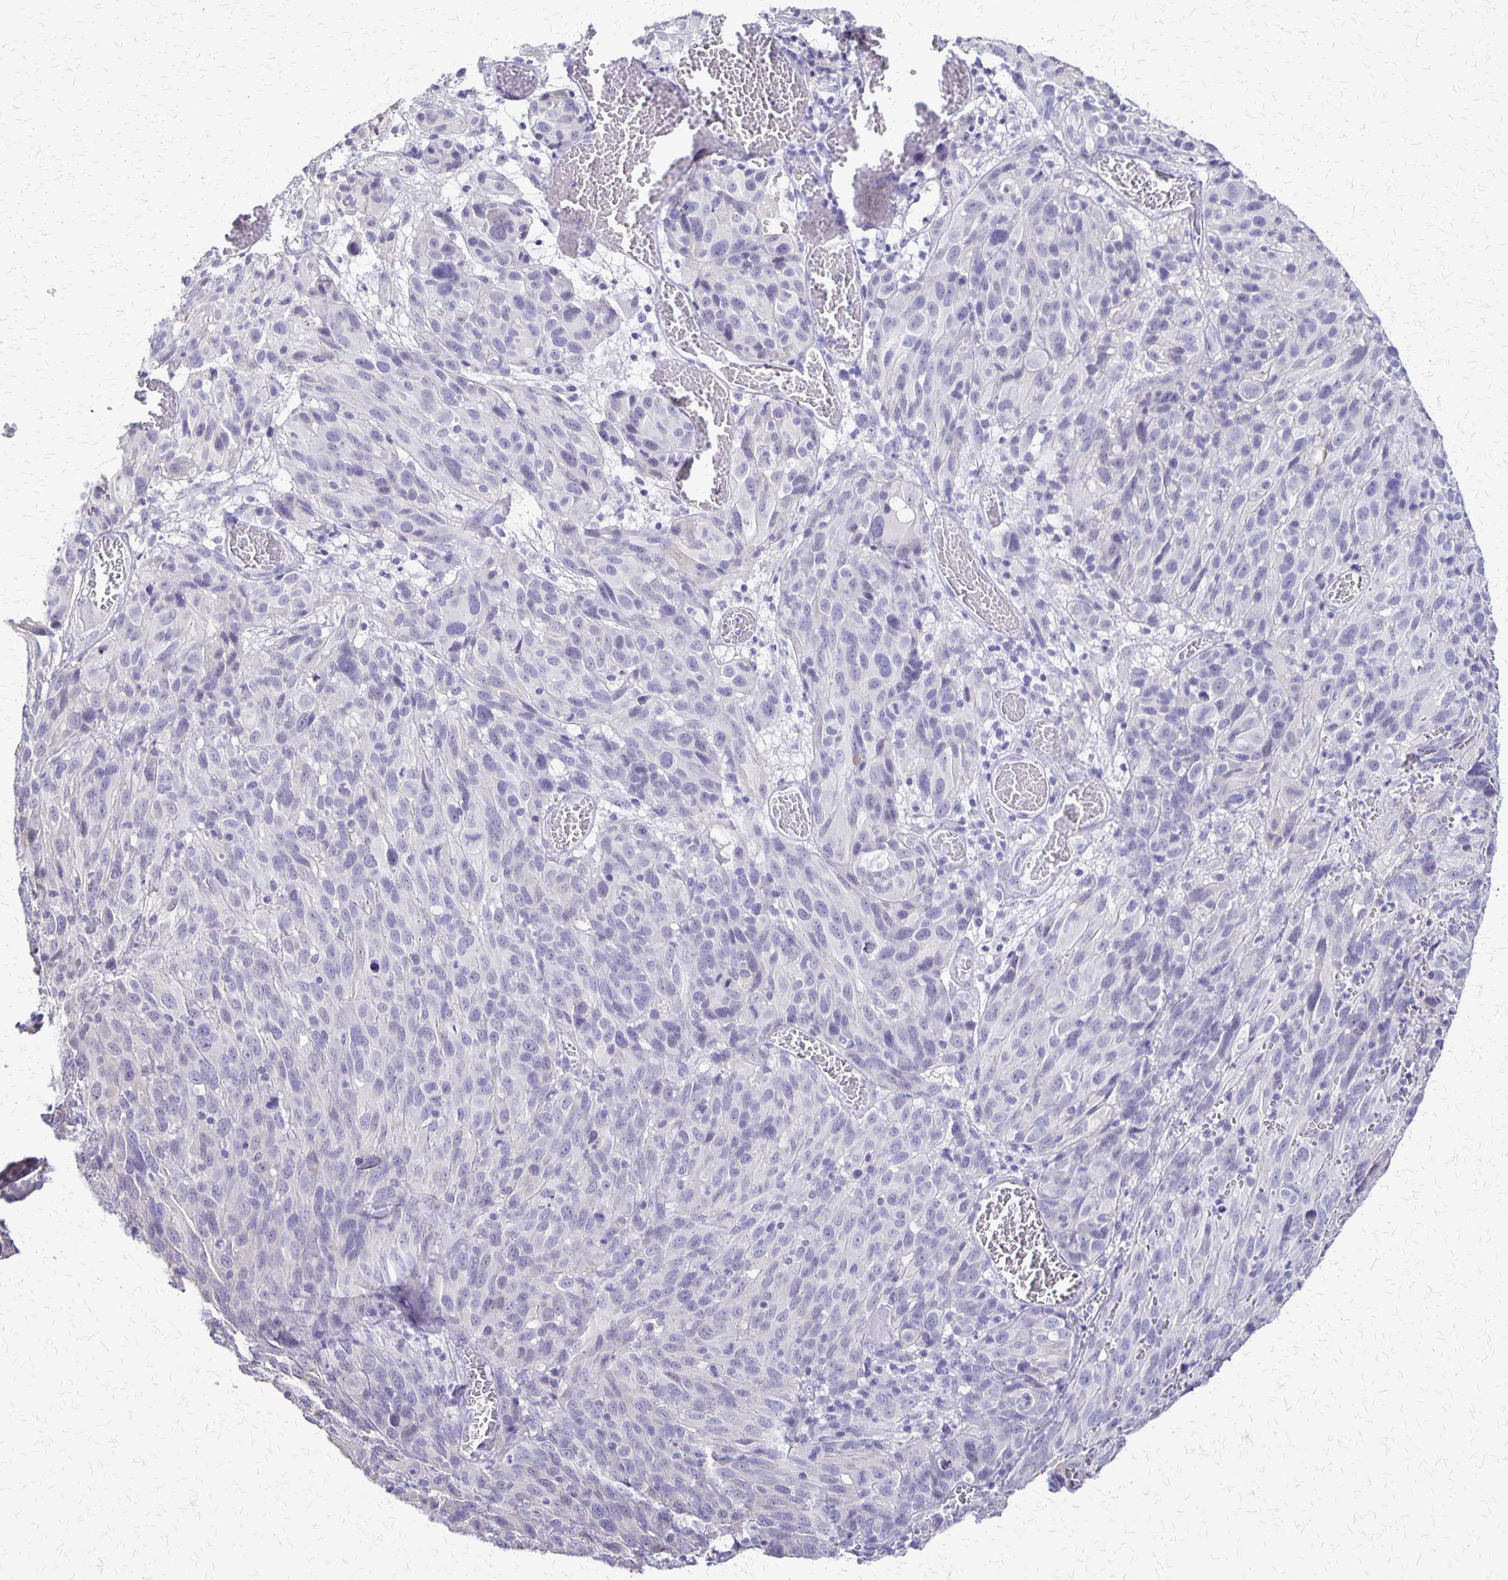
{"staining": {"intensity": "negative", "quantity": "none", "location": "none"}, "tissue": "melanoma", "cell_type": "Tumor cells", "image_type": "cancer", "snomed": [{"axis": "morphology", "description": "Malignant melanoma, NOS"}, {"axis": "topography", "description": "Skin"}], "caption": "Immunohistochemical staining of human melanoma exhibits no significant staining in tumor cells.", "gene": "SI", "patient": {"sex": "male", "age": 51}}